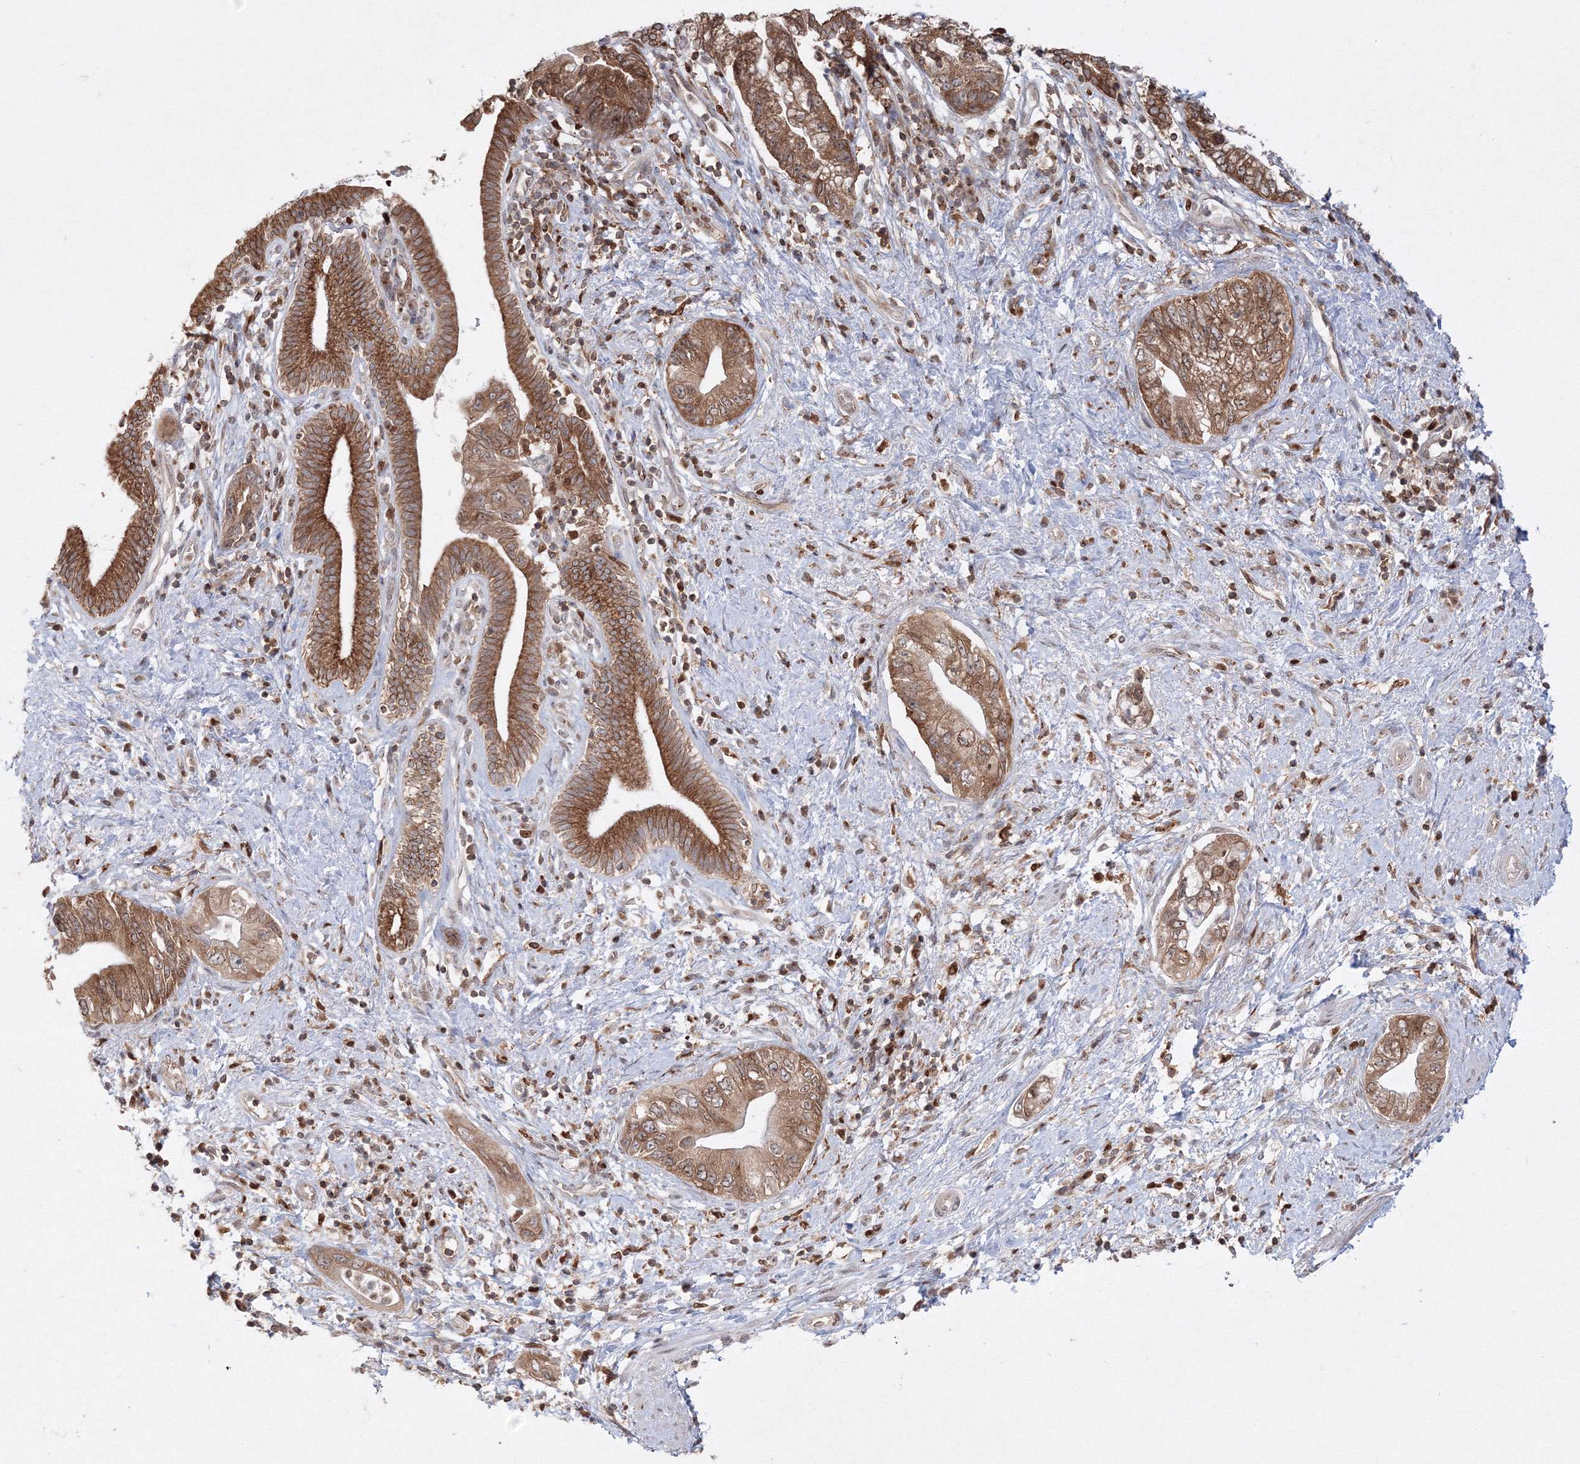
{"staining": {"intensity": "moderate", "quantity": ">75%", "location": "cytoplasmic/membranous"}, "tissue": "pancreatic cancer", "cell_type": "Tumor cells", "image_type": "cancer", "snomed": [{"axis": "morphology", "description": "Adenocarcinoma, NOS"}, {"axis": "topography", "description": "Pancreas"}], "caption": "Tumor cells demonstrate moderate cytoplasmic/membranous positivity in approximately >75% of cells in pancreatic cancer (adenocarcinoma). The staining was performed using DAB to visualize the protein expression in brown, while the nuclei were stained in blue with hematoxylin (Magnification: 20x).", "gene": "TMEM50B", "patient": {"sex": "female", "age": 73}}